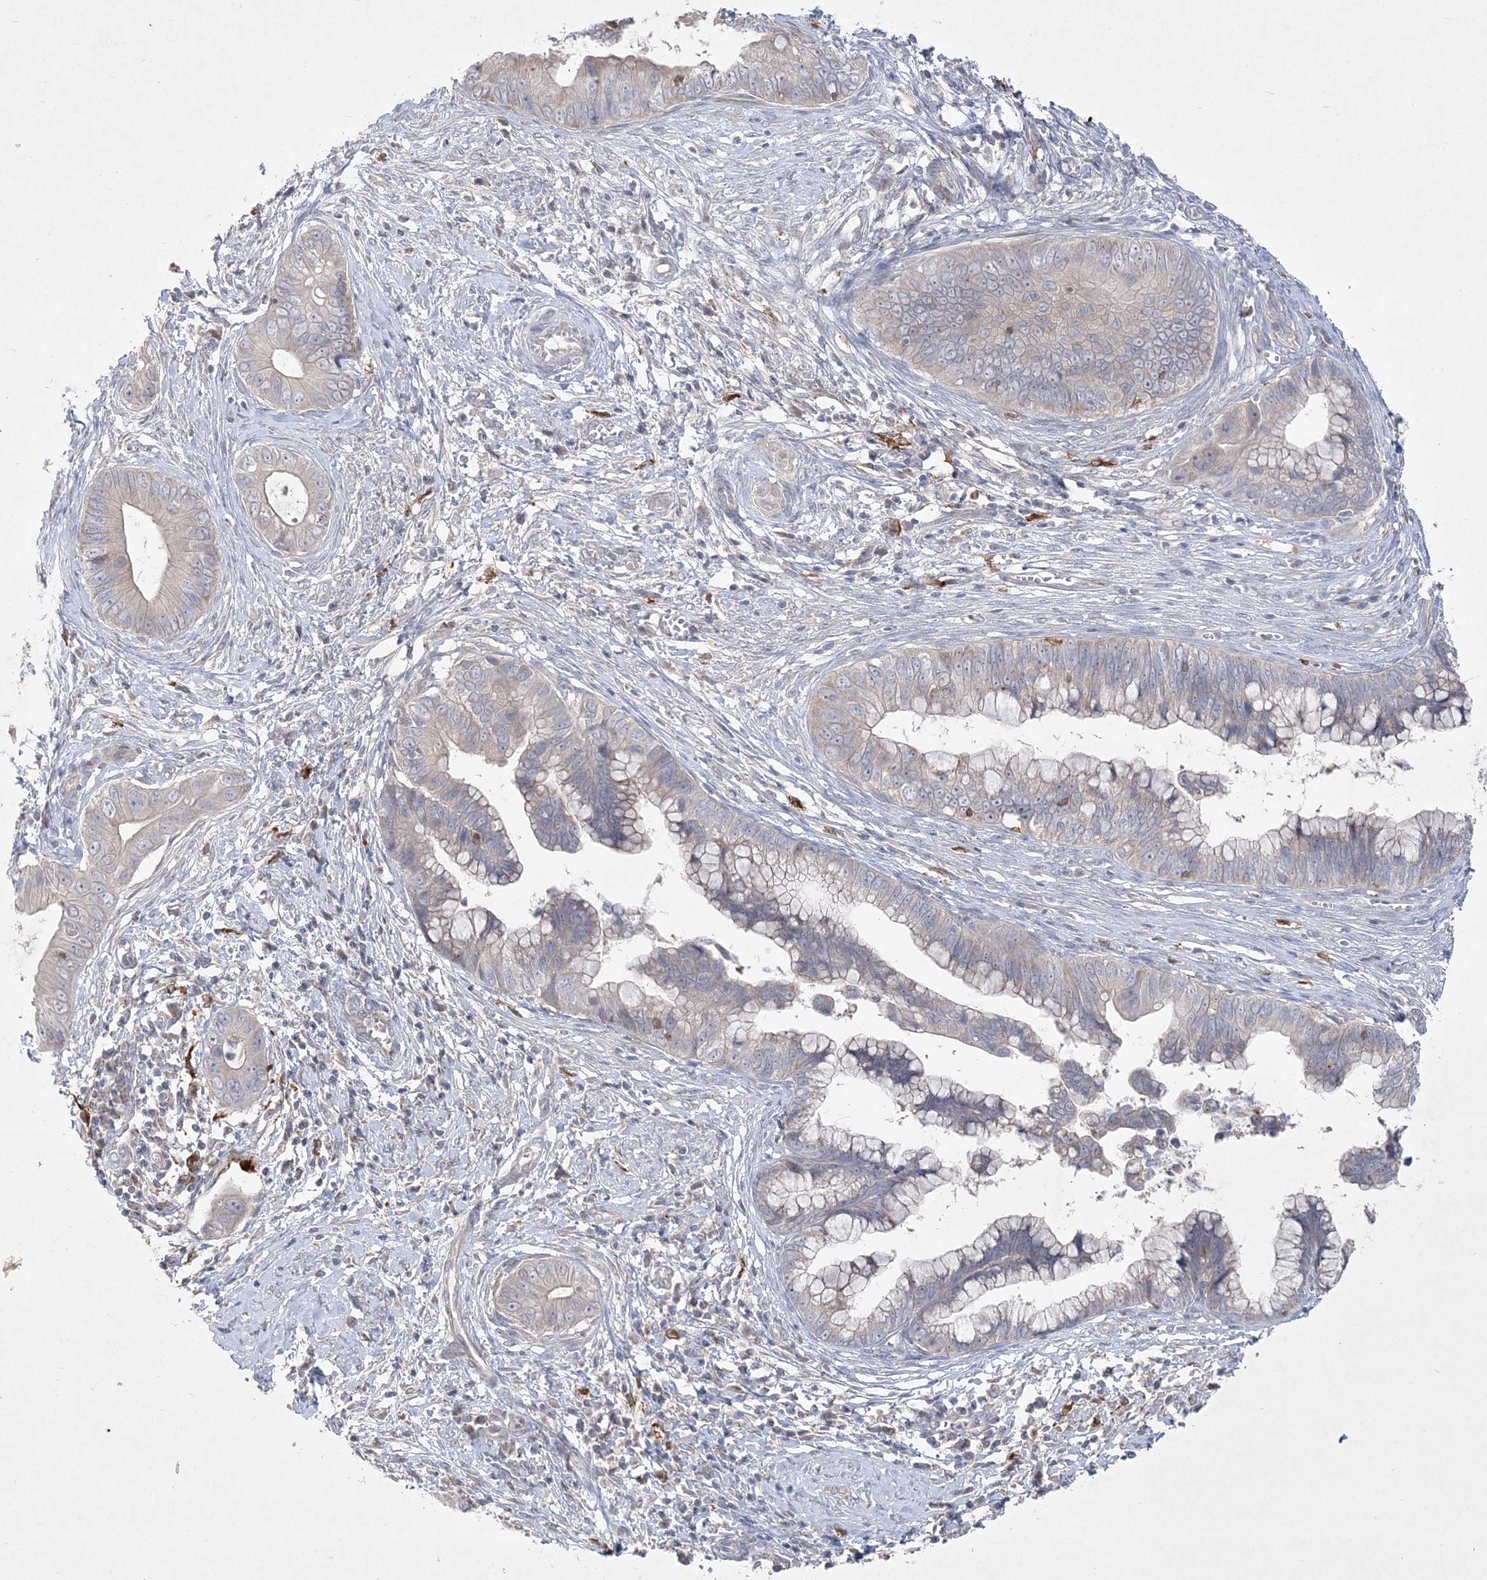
{"staining": {"intensity": "negative", "quantity": "none", "location": "none"}, "tissue": "cervical cancer", "cell_type": "Tumor cells", "image_type": "cancer", "snomed": [{"axis": "morphology", "description": "Adenocarcinoma, NOS"}, {"axis": "topography", "description": "Cervix"}], "caption": "Adenocarcinoma (cervical) was stained to show a protein in brown. There is no significant positivity in tumor cells.", "gene": "CLNK", "patient": {"sex": "female", "age": 44}}